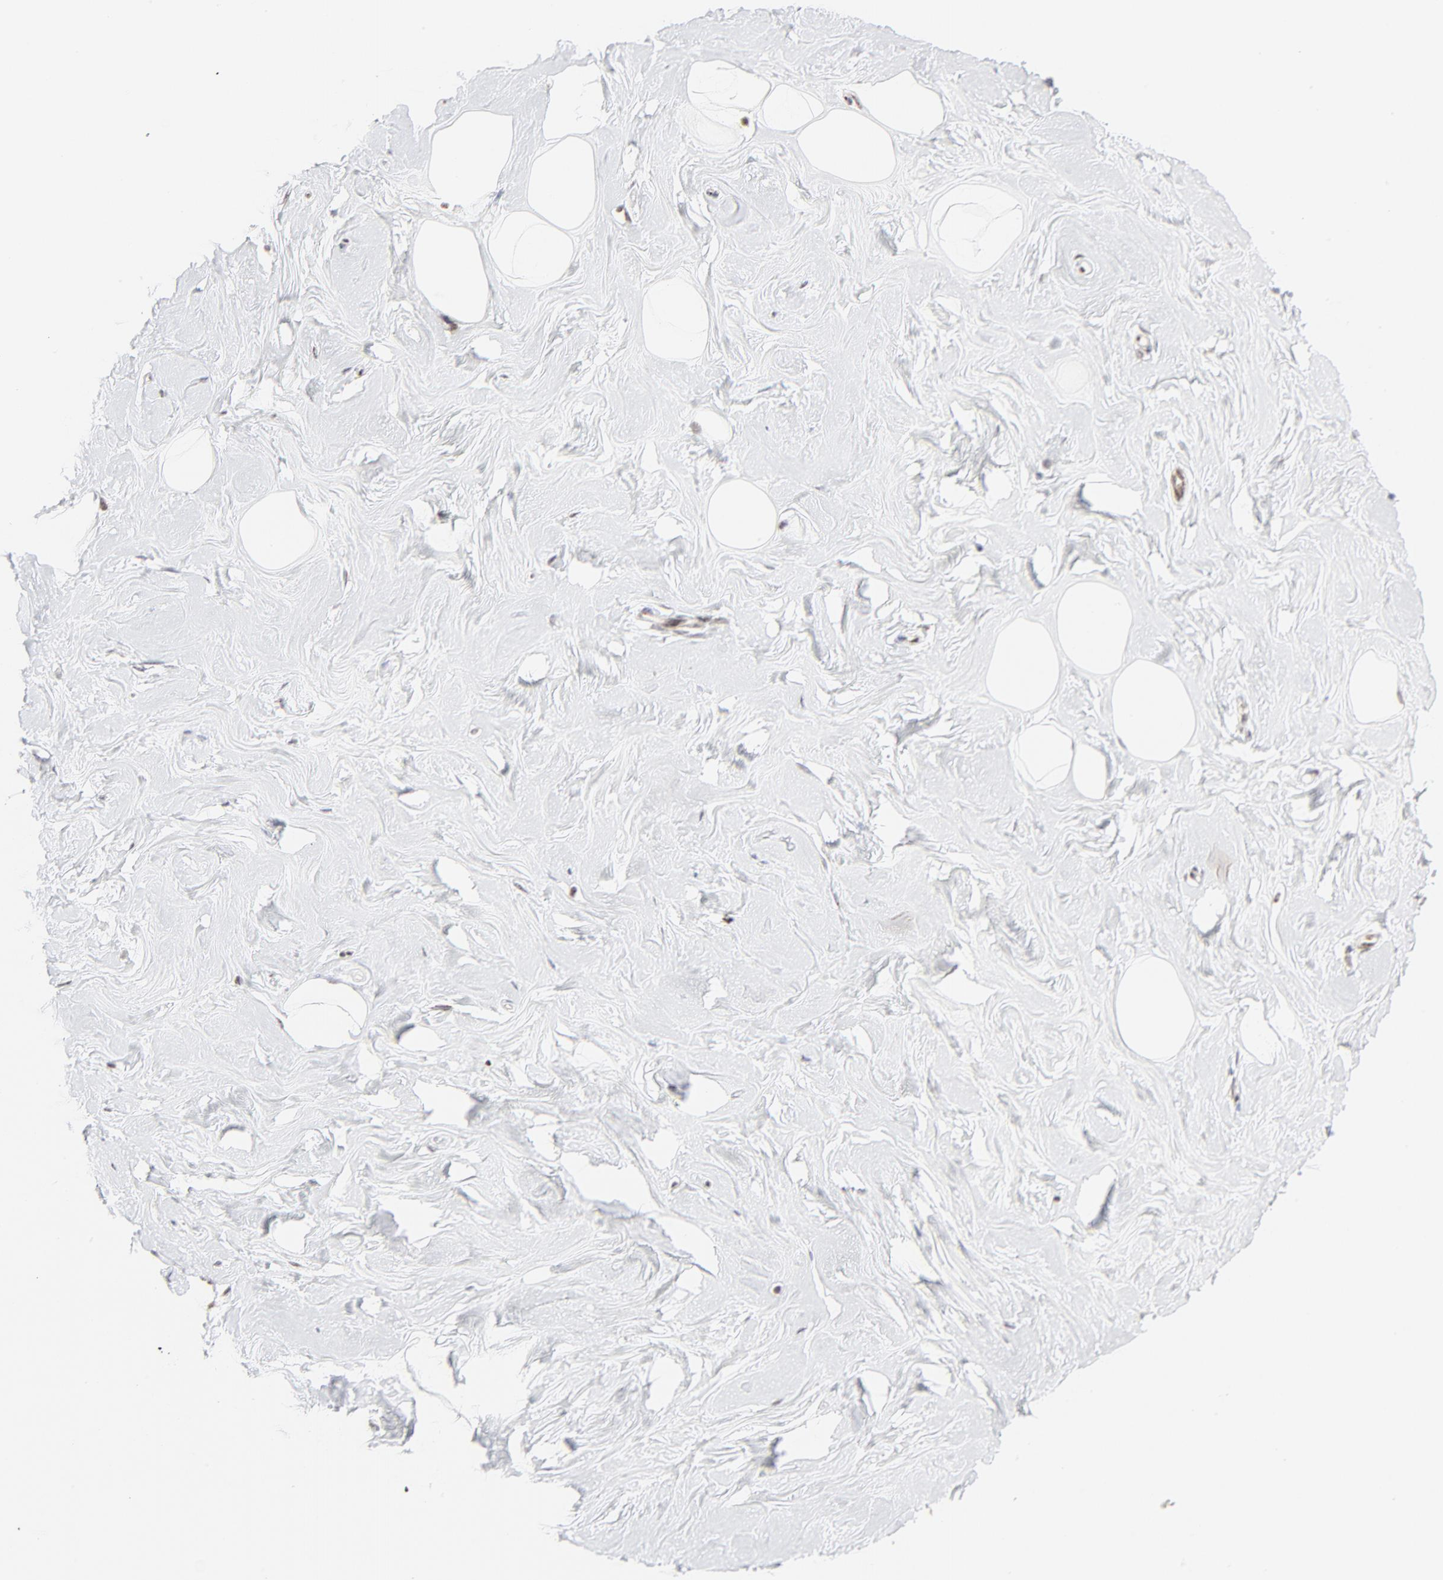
{"staining": {"intensity": "negative", "quantity": "none", "location": "none"}, "tissue": "breast", "cell_type": "Adipocytes", "image_type": "normal", "snomed": [{"axis": "morphology", "description": "Normal tissue, NOS"}, {"axis": "topography", "description": "Breast"}], "caption": "The photomicrograph exhibits no staining of adipocytes in unremarkable breast.", "gene": "NFIL3", "patient": {"sex": "female", "age": 23}}